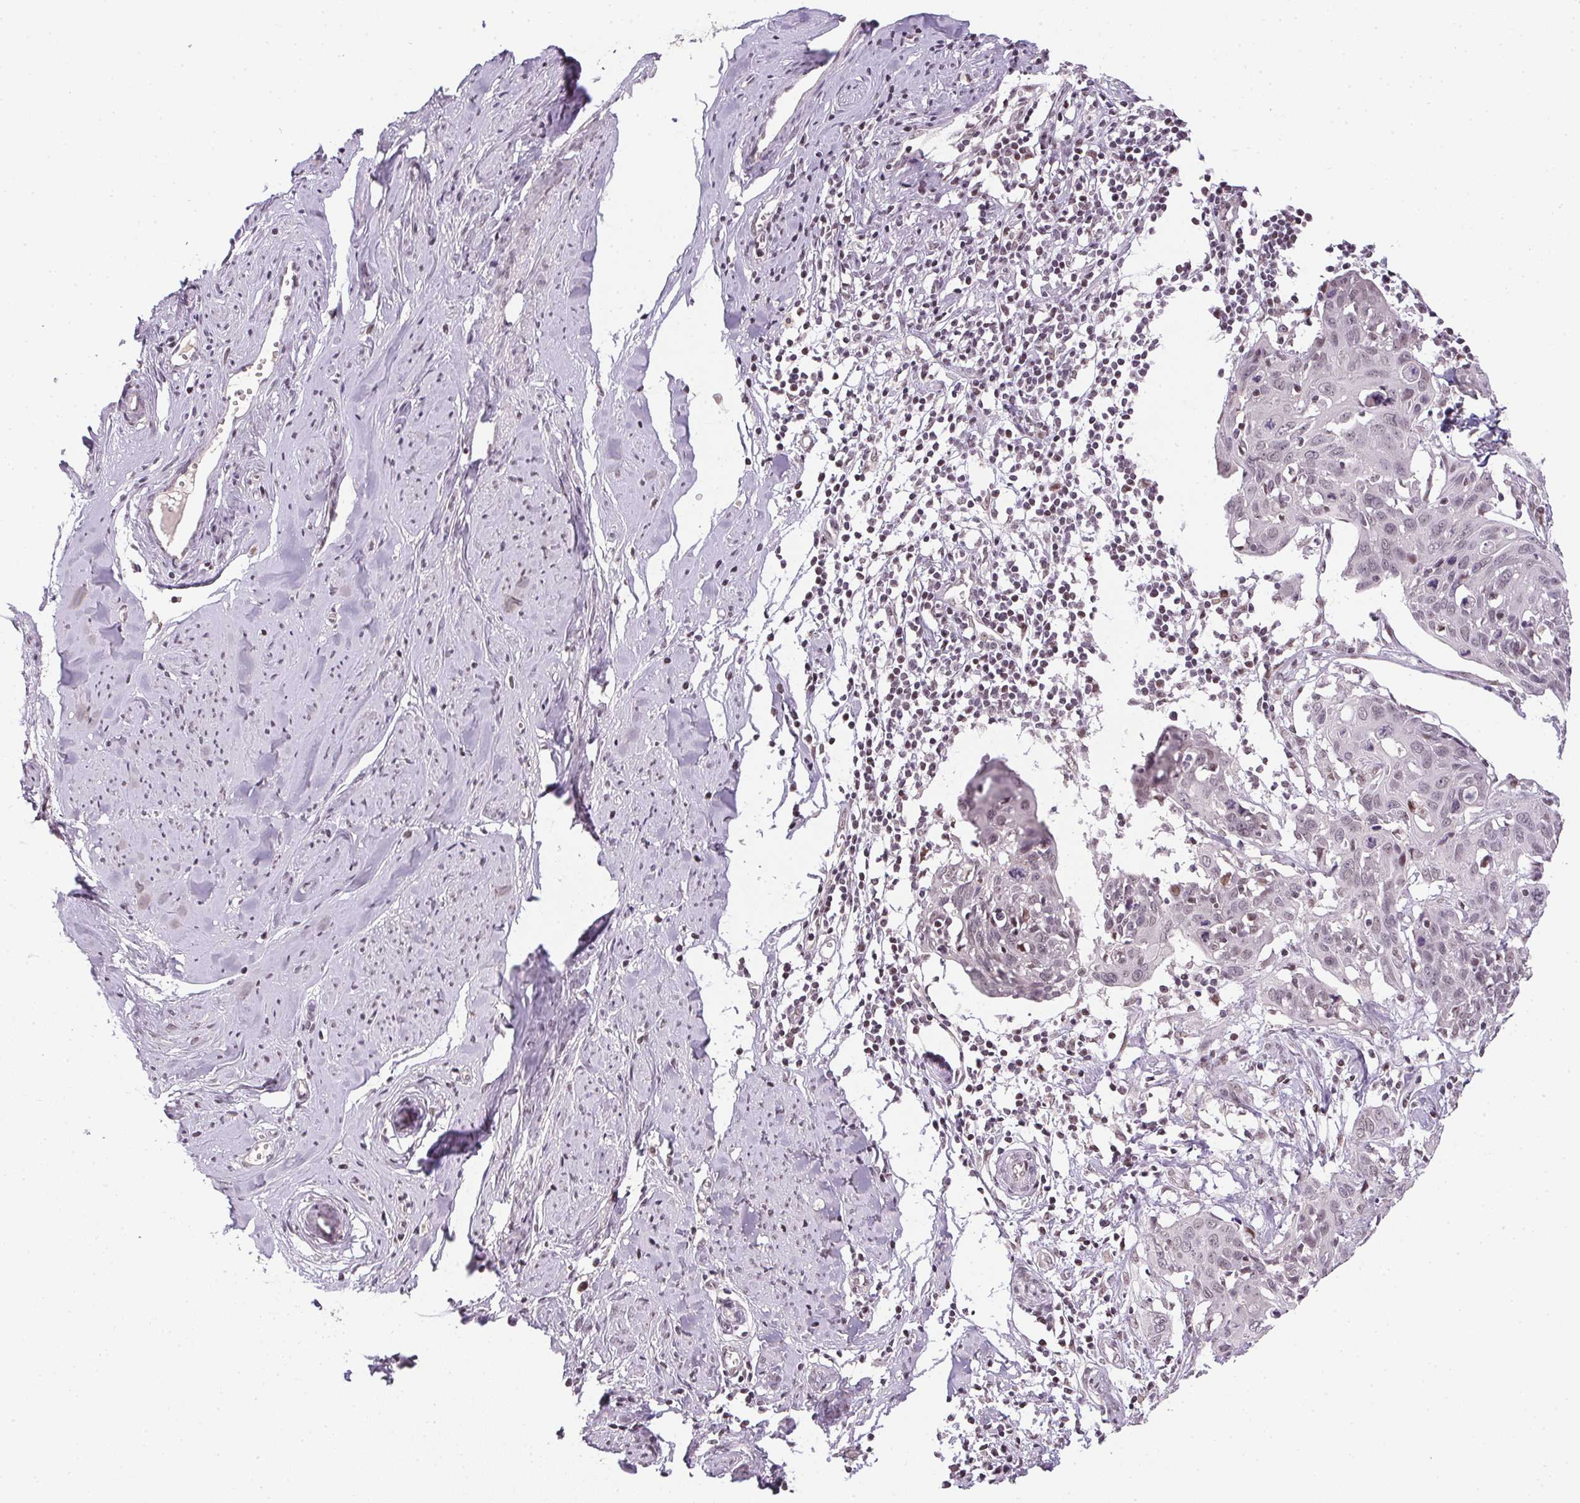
{"staining": {"intensity": "negative", "quantity": "none", "location": "none"}, "tissue": "cervical cancer", "cell_type": "Tumor cells", "image_type": "cancer", "snomed": [{"axis": "morphology", "description": "Squamous cell carcinoma, NOS"}, {"axis": "topography", "description": "Cervix"}], "caption": "IHC micrograph of human cervical cancer stained for a protein (brown), which demonstrates no staining in tumor cells.", "gene": "KDM4D", "patient": {"sex": "female", "age": 62}}